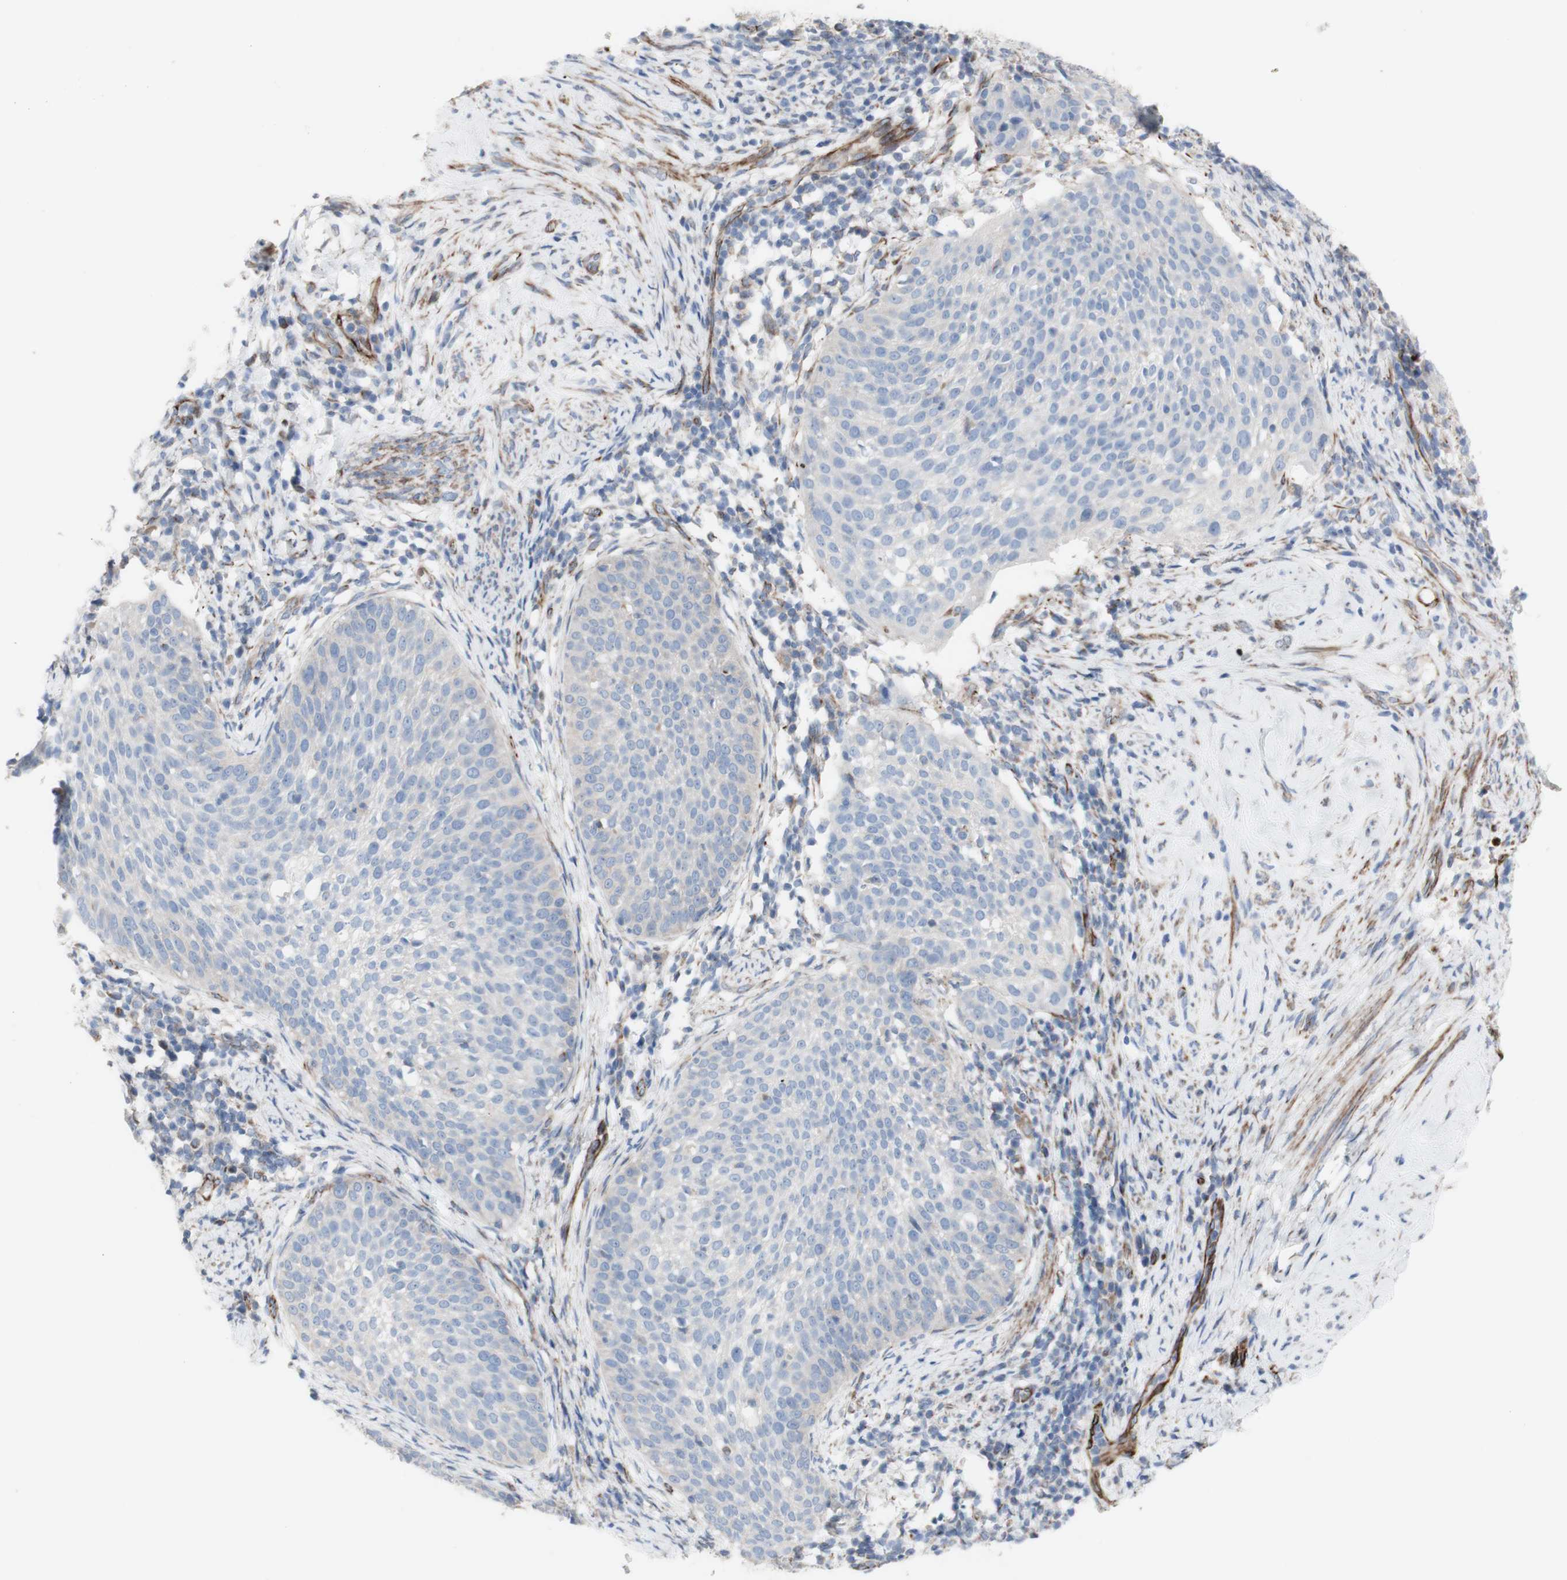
{"staining": {"intensity": "negative", "quantity": "none", "location": "none"}, "tissue": "cervical cancer", "cell_type": "Tumor cells", "image_type": "cancer", "snomed": [{"axis": "morphology", "description": "Squamous cell carcinoma, NOS"}, {"axis": "topography", "description": "Cervix"}], "caption": "Squamous cell carcinoma (cervical) was stained to show a protein in brown. There is no significant positivity in tumor cells. (Stains: DAB (3,3'-diaminobenzidine) IHC with hematoxylin counter stain, Microscopy: brightfield microscopy at high magnification).", "gene": "AGPAT5", "patient": {"sex": "female", "age": 51}}